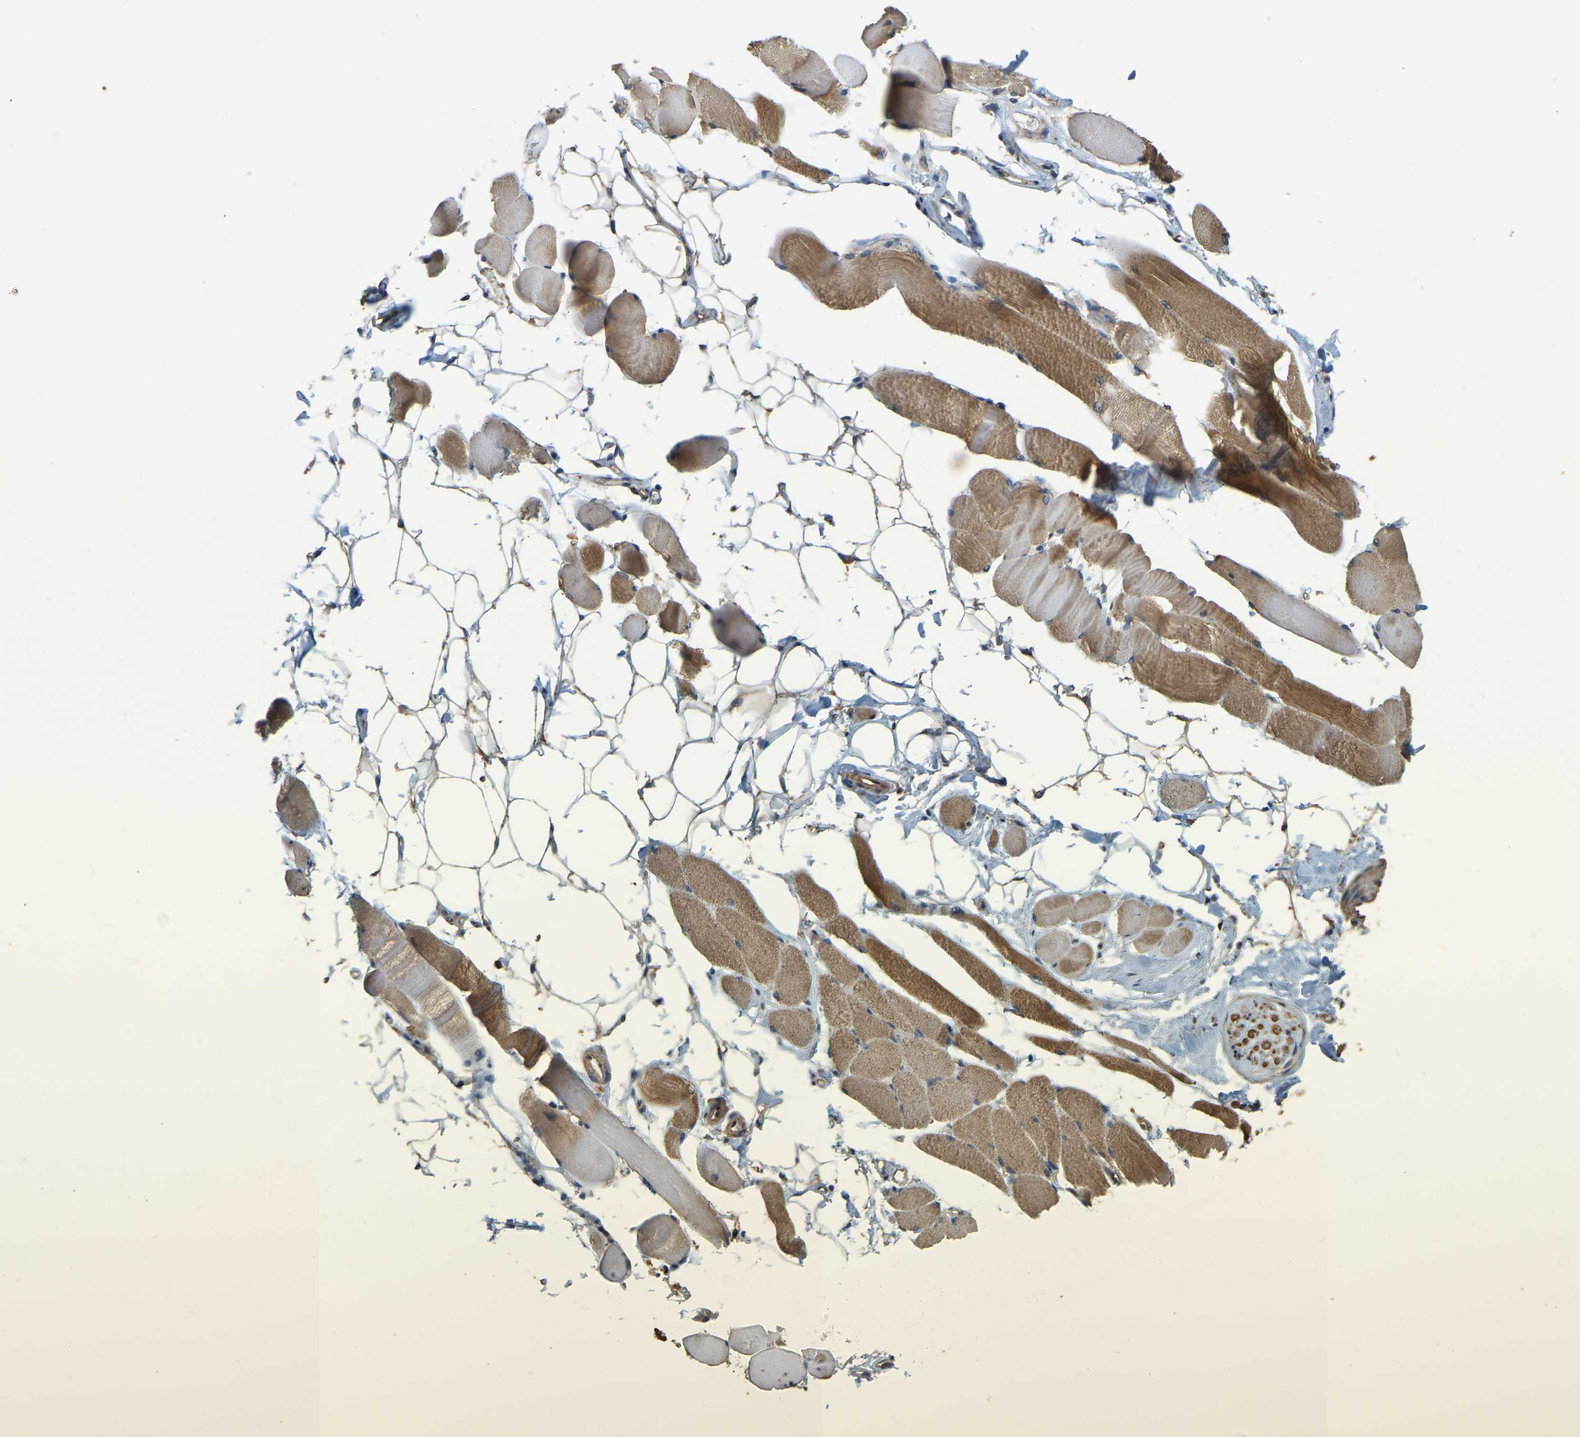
{"staining": {"intensity": "moderate", "quantity": "25%-75%", "location": "cytoplasmic/membranous"}, "tissue": "skeletal muscle", "cell_type": "Myocytes", "image_type": "normal", "snomed": [{"axis": "morphology", "description": "Normal tissue, NOS"}, {"axis": "topography", "description": "Skeletal muscle"}, {"axis": "topography", "description": "Peripheral nerve tissue"}], "caption": "Protein analysis of unremarkable skeletal muscle displays moderate cytoplasmic/membranous staining in approximately 25%-75% of myocytes. Nuclei are stained in blue.", "gene": "GNG2", "patient": {"sex": "female", "age": 84}}